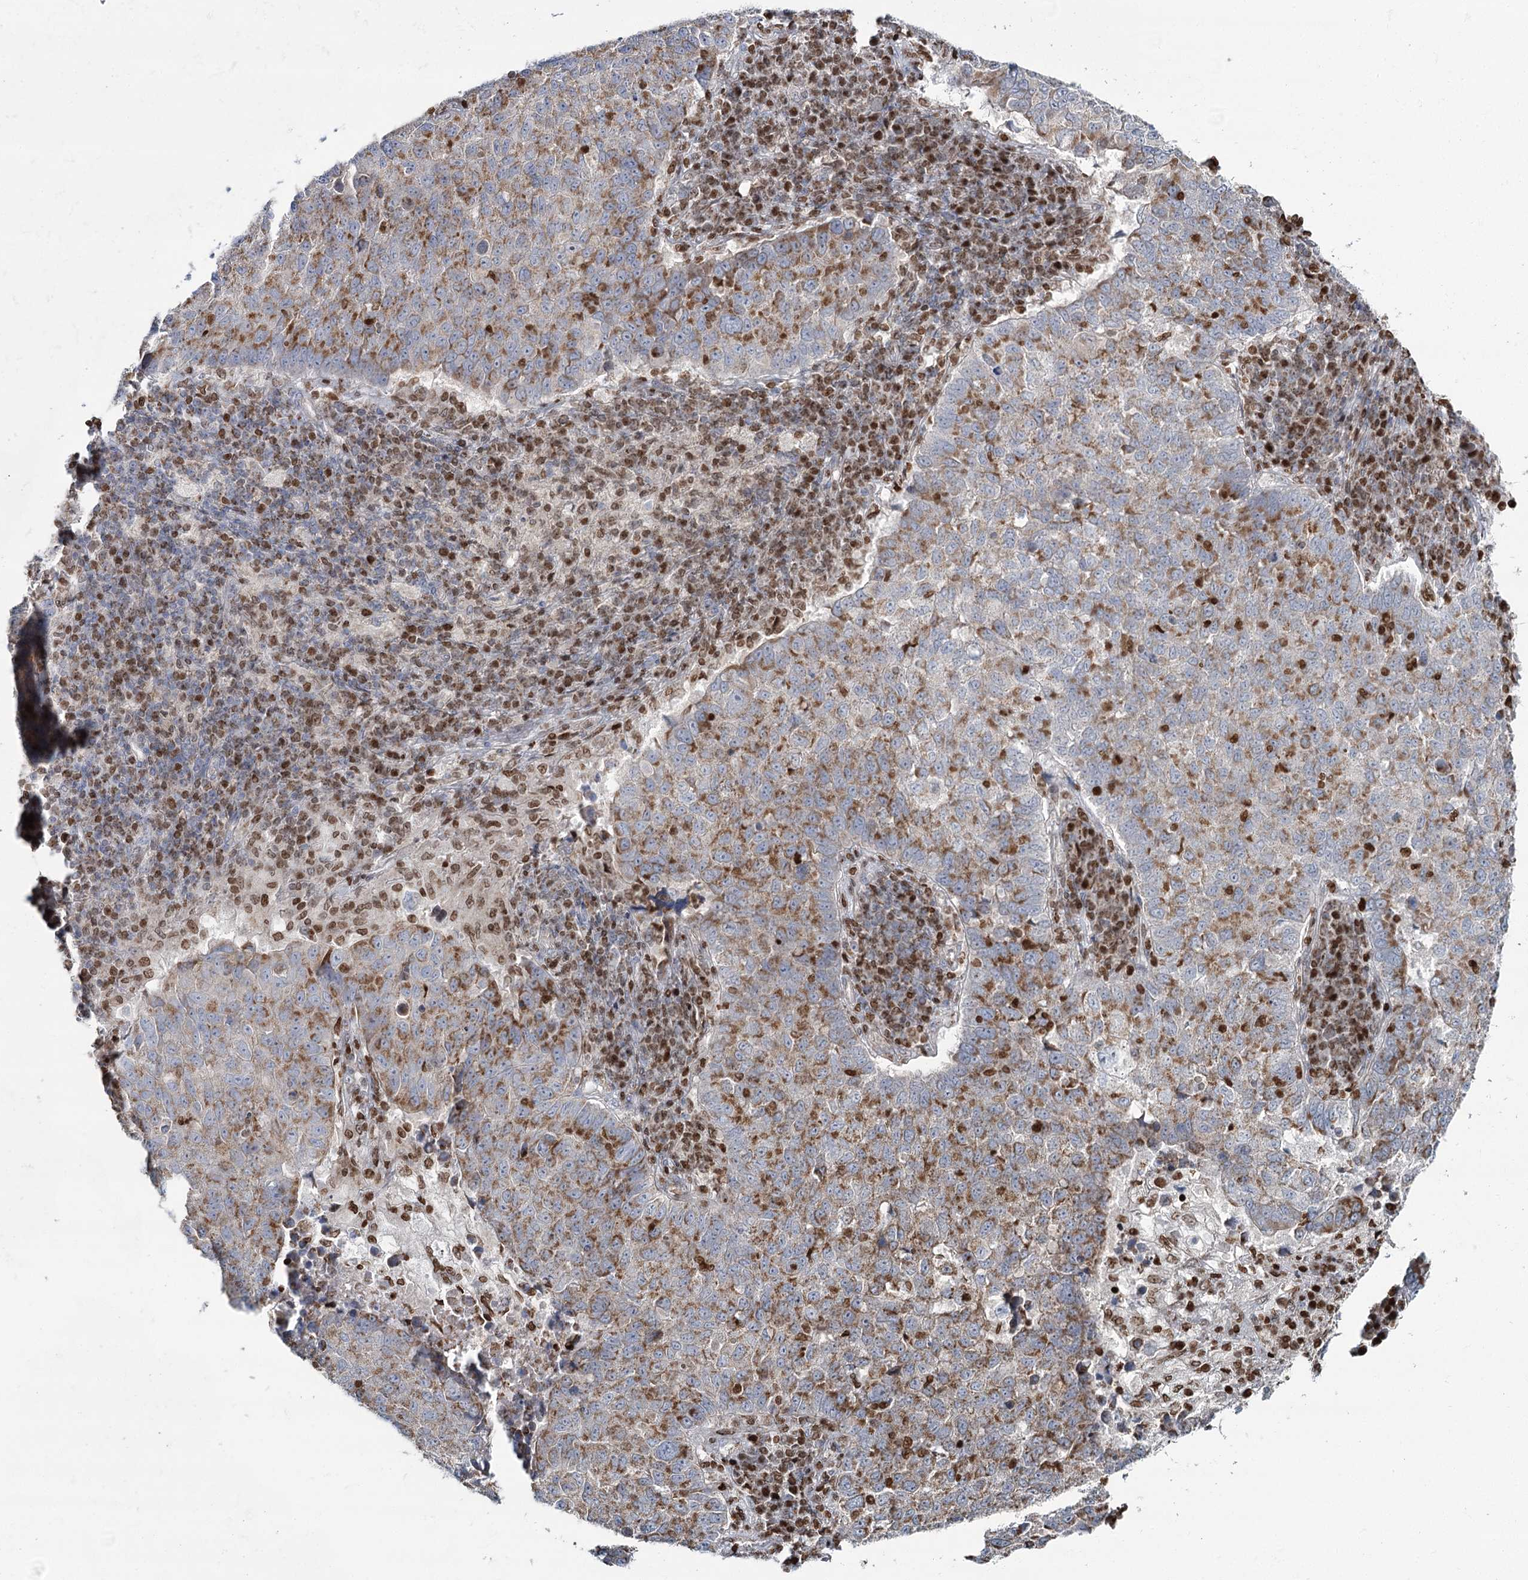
{"staining": {"intensity": "moderate", "quantity": ">75%", "location": "cytoplasmic/membranous"}, "tissue": "lung cancer", "cell_type": "Tumor cells", "image_type": "cancer", "snomed": [{"axis": "morphology", "description": "Squamous cell carcinoma, NOS"}, {"axis": "topography", "description": "Lung"}], "caption": "IHC image of human lung cancer (squamous cell carcinoma) stained for a protein (brown), which shows medium levels of moderate cytoplasmic/membranous expression in about >75% of tumor cells.", "gene": "PDHX", "patient": {"sex": "male", "age": 73}}